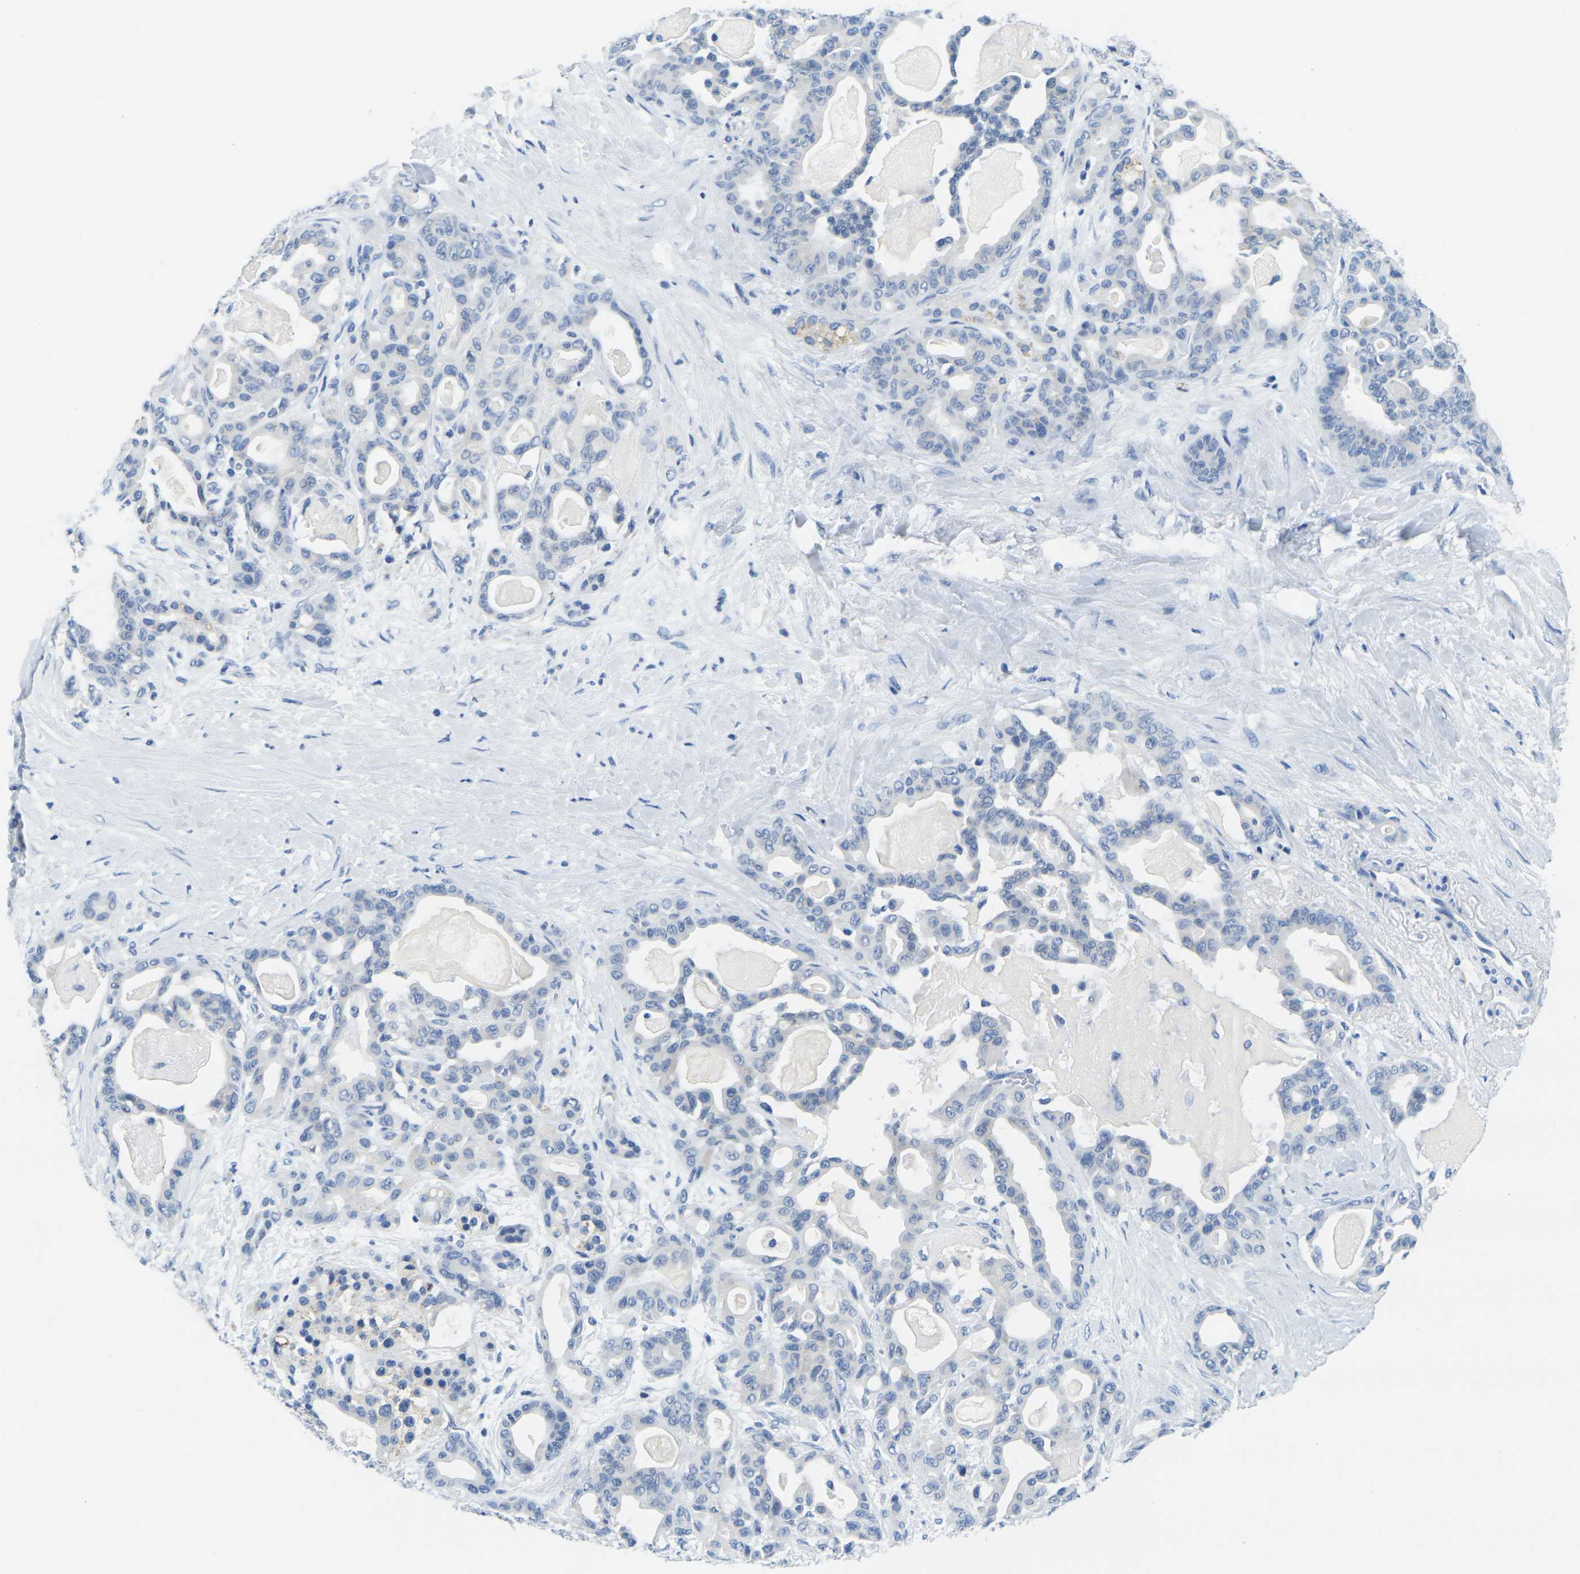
{"staining": {"intensity": "negative", "quantity": "none", "location": "none"}, "tissue": "pancreatic cancer", "cell_type": "Tumor cells", "image_type": "cancer", "snomed": [{"axis": "morphology", "description": "Adenocarcinoma, NOS"}, {"axis": "topography", "description": "Pancreas"}], "caption": "Immunohistochemistry of adenocarcinoma (pancreatic) shows no staining in tumor cells.", "gene": "FAM3D", "patient": {"sex": "male", "age": 63}}